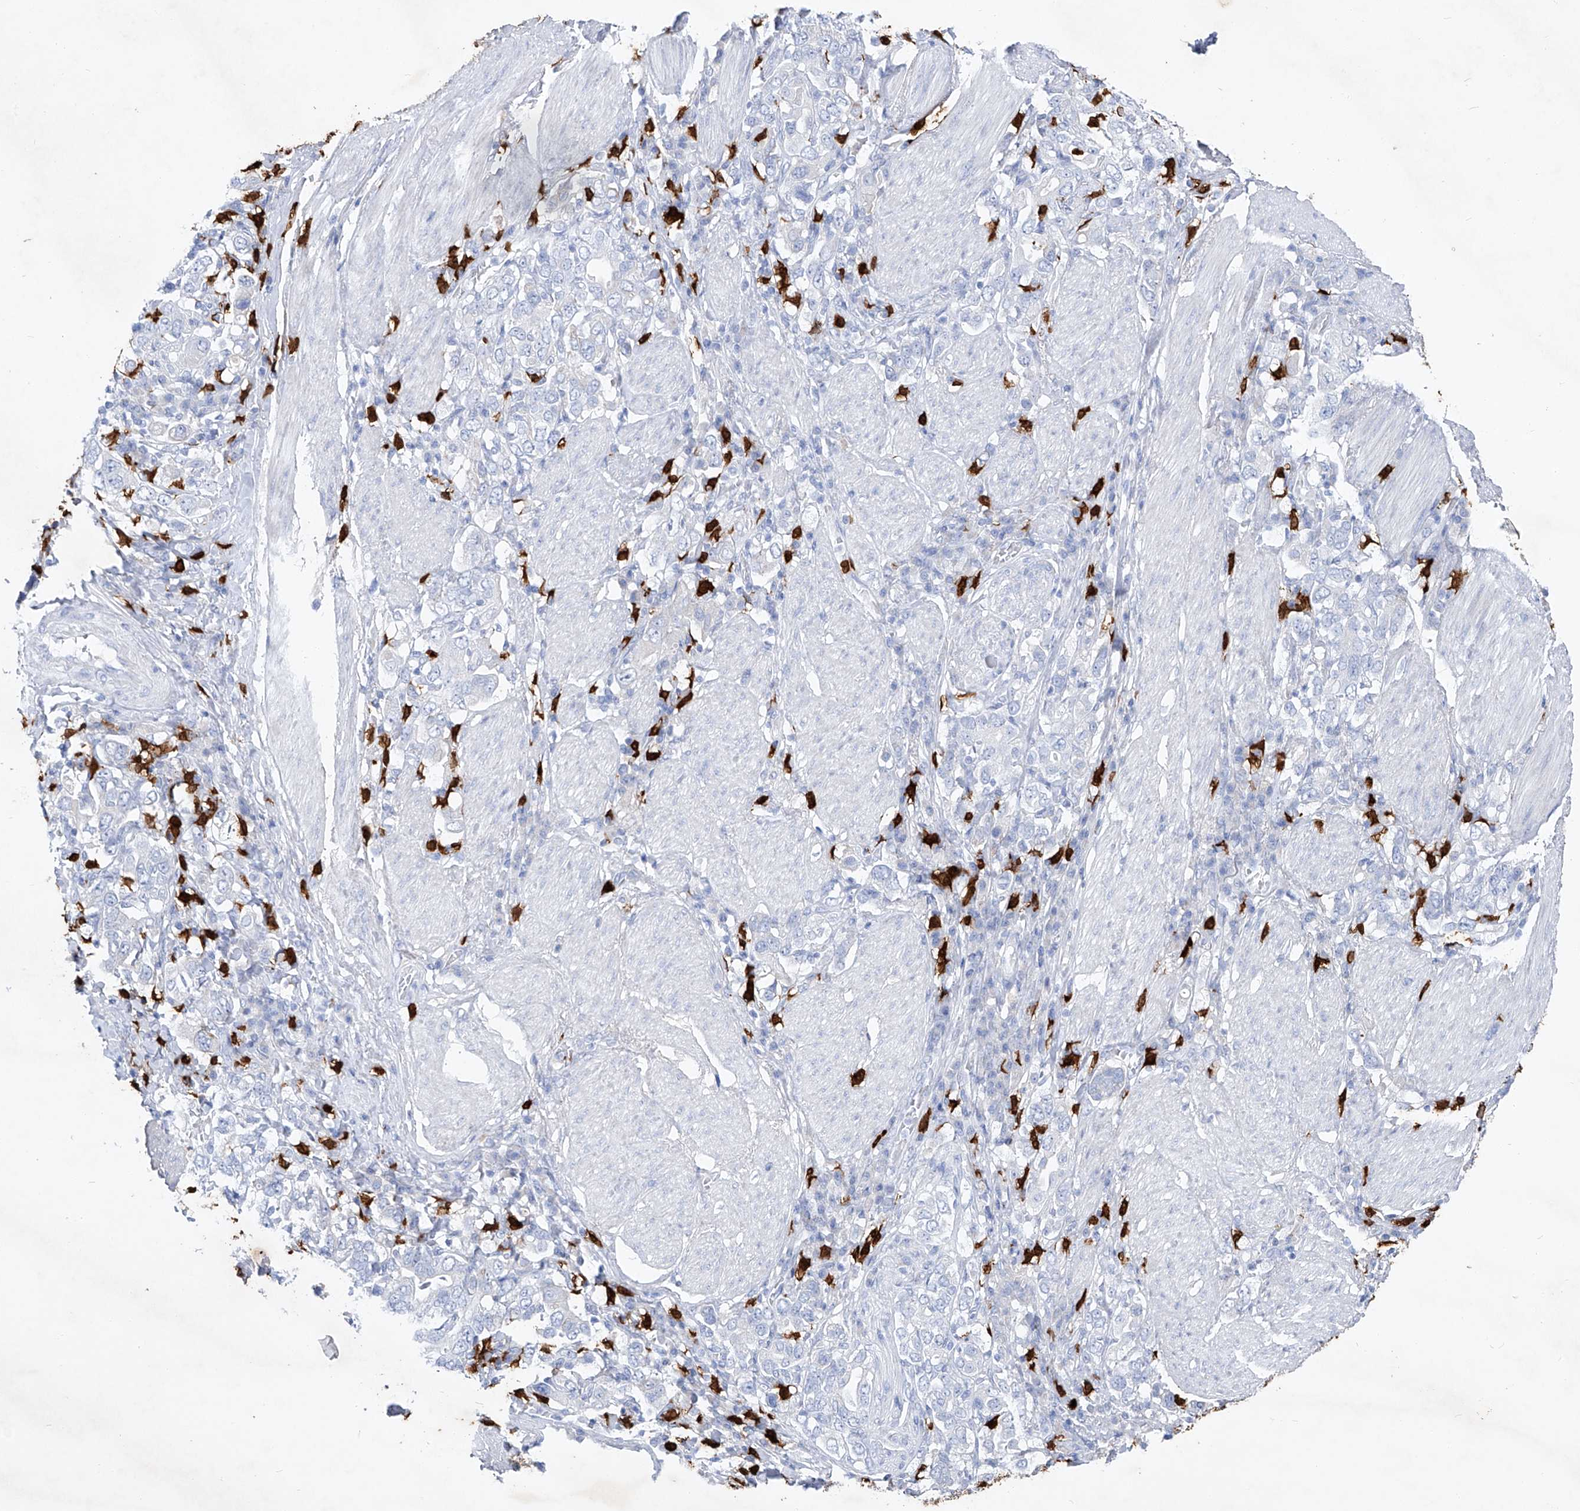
{"staining": {"intensity": "negative", "quantity": "none", "location": "none"}, "tissue": "stomach cancer", "cell_type": "Tumor cells", "image_type": "cancer", "snomed": [{"axis": "morphology", "description": "Adenocarcinoma, NOS"}, {"axis": "topography", "description": "Stomach, upper"}], "caption": "Protein analysis of stomach adenocarcinoma exhibits no significant staining in tumor cells.", "gene": "FRS3", "patient": {"sex": "male", "age": 62}}